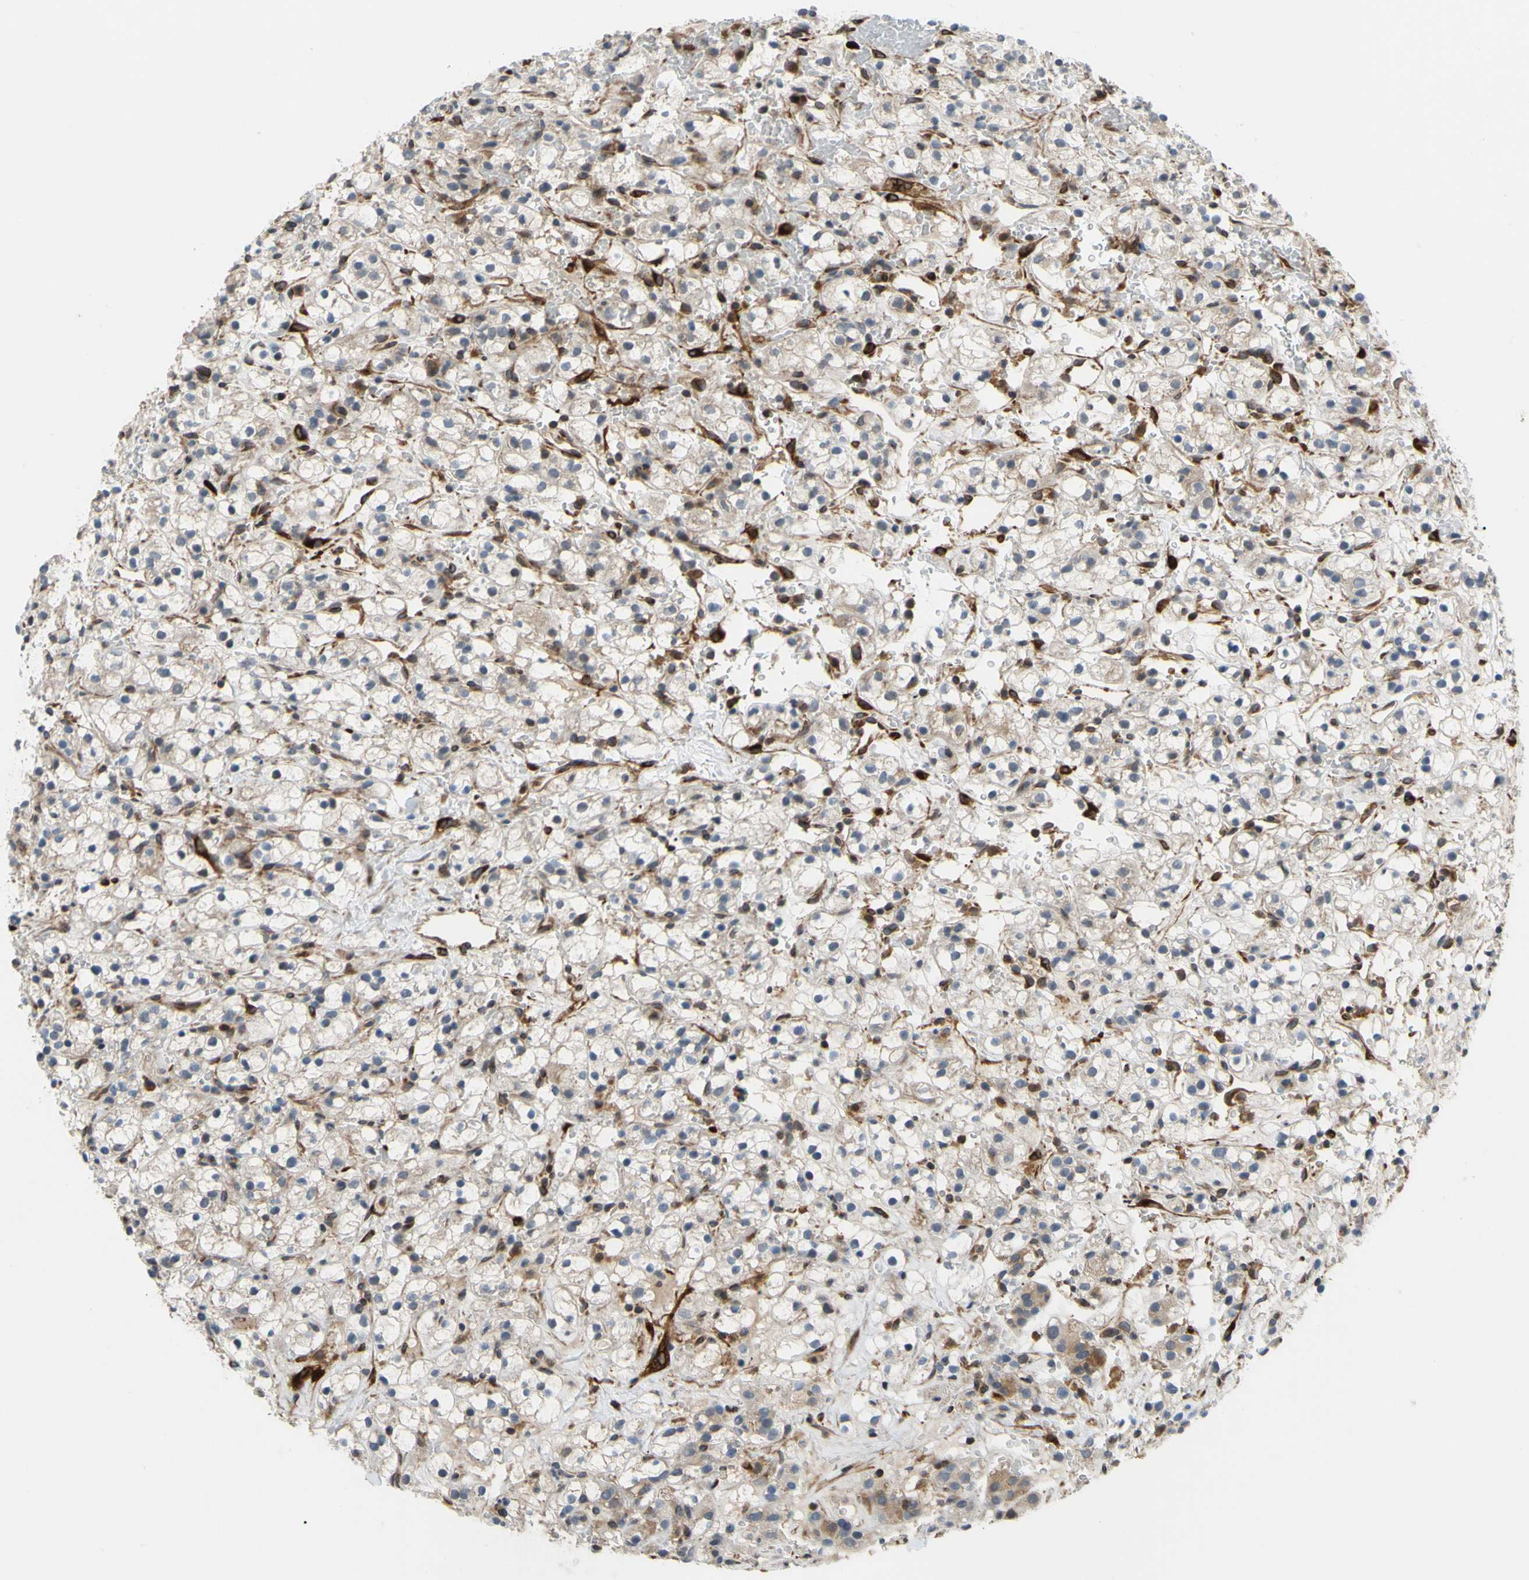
{"staining": {"intensity": "weak", "quantity": "<25%", "location": "cytoplasmic/membranous"}, "tissue": "renal cancer", "cell_type": "Tumor cells", "image_type": "cancer", "snomed": [{"axis": "morphology", "description": "Adenocarcinoma, NOS"}, {"axis": "topography", "description": "Kidney"}], "caption": "Immunohistochemical staining of human renal adenocarcinoma reveals no significant positivity in tumor cells.", "gene": "PRAF2", "patient": {"sex": "male", "age": 61}}